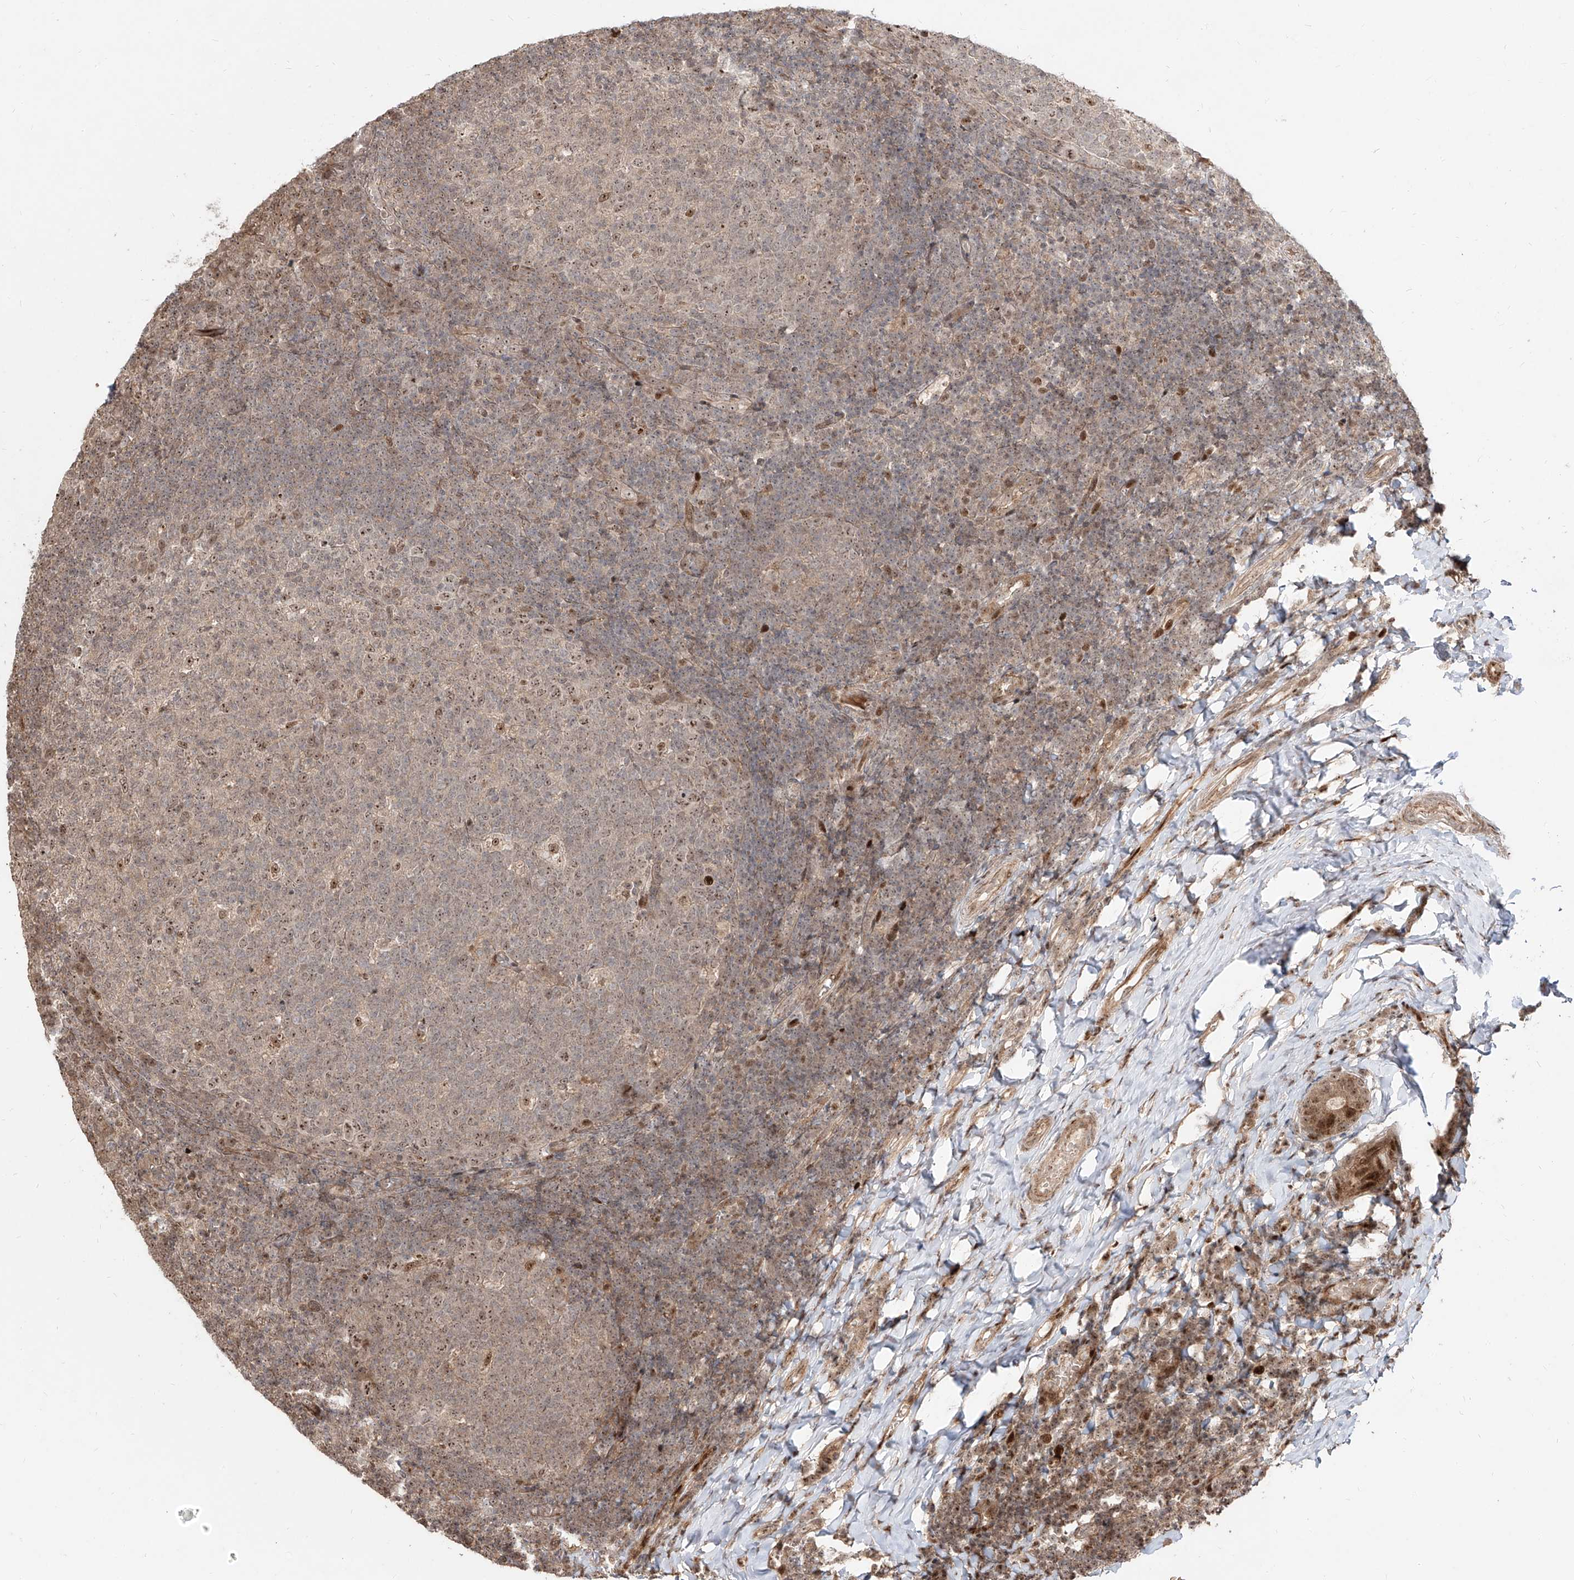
{"staining": {"intensity": "moderate", "quantity": "<25%", "location": "nuclear"}, "tissue": "tonsil", "cell_type": "Germinal center cells", "image_type": "normal", "snomed": [{"axis": "morphology", "description": "Normal tissue, NOS"}, {"axis": "topography", "description": "Tonsil"}], "caption": "IHC photomicrograph of normal tonsil: tonsil stained using IHC shows low levels of moderate protein expression localized specifically in the nuclear of germinal center cells, appearing as a nuclear brown color.", "gene": "ZNF710", "patient": {"sex": "female", "age": 19}}